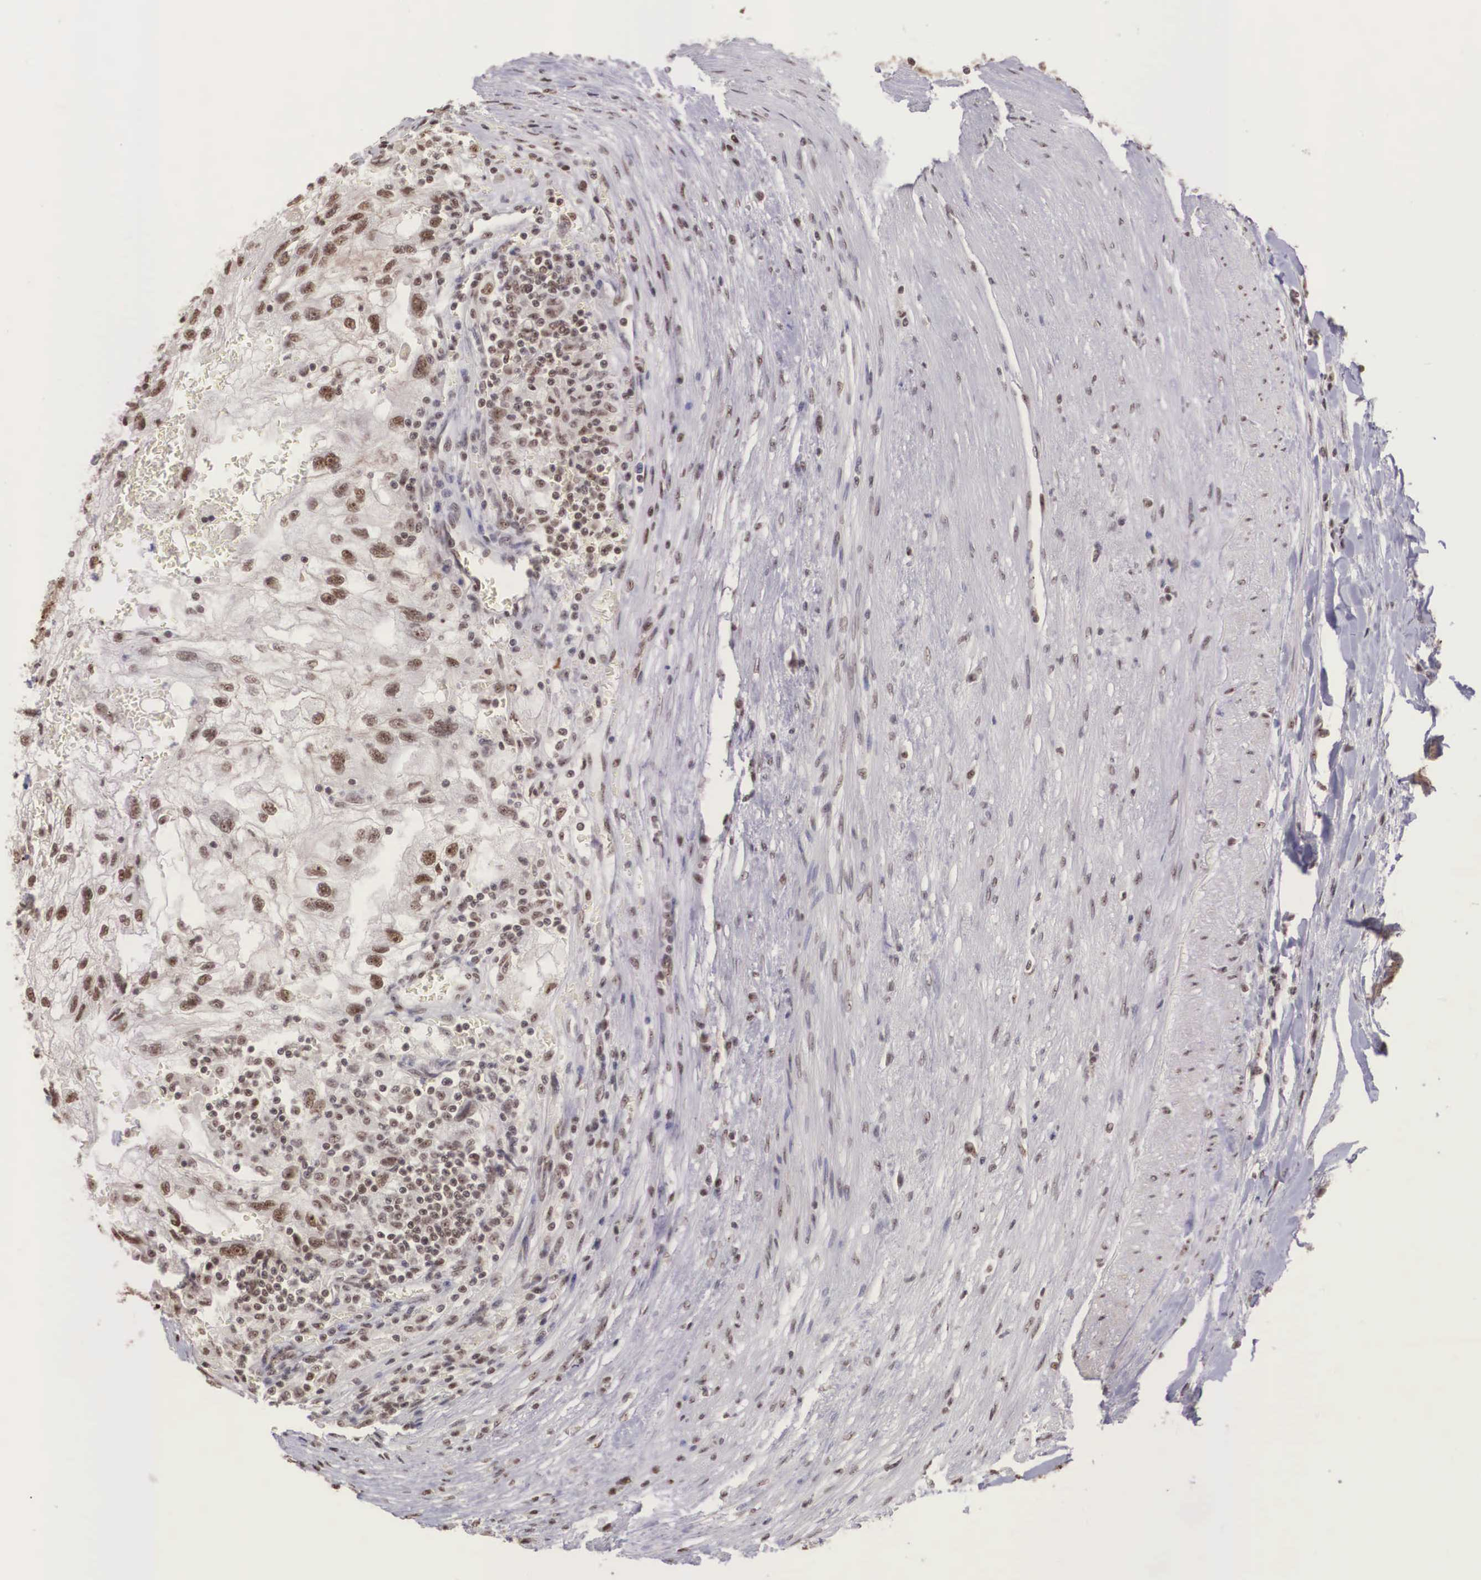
{"staining": {"intensity": "moderate", "quantity": ">75%", "location": "nuclear"}, "tissue": "renal cancer", "cell_type": "Tumor cells", "image_type": "cancer", "snomed": [{"axis": "morphology", "description": "Normal tissue, NOS"}, {"axis": "morphology", "description": "Adenocarcinoma, NOS"}, {"axis": "topography", "description": "Kidney"}], "caption": "The image displays staining of adenocarcinoma (renal), revealing moderate nuclear protein staining (brown color) within tumor cells. The protein of interest is stained brown, and the nuclei are stained in blue (DAB (3,3'-diaminobenzidine) IHC with brightfield microscopy, high magnification).", "gene": "POLR2F", "patient": {"sex": "male", "age": 71}}